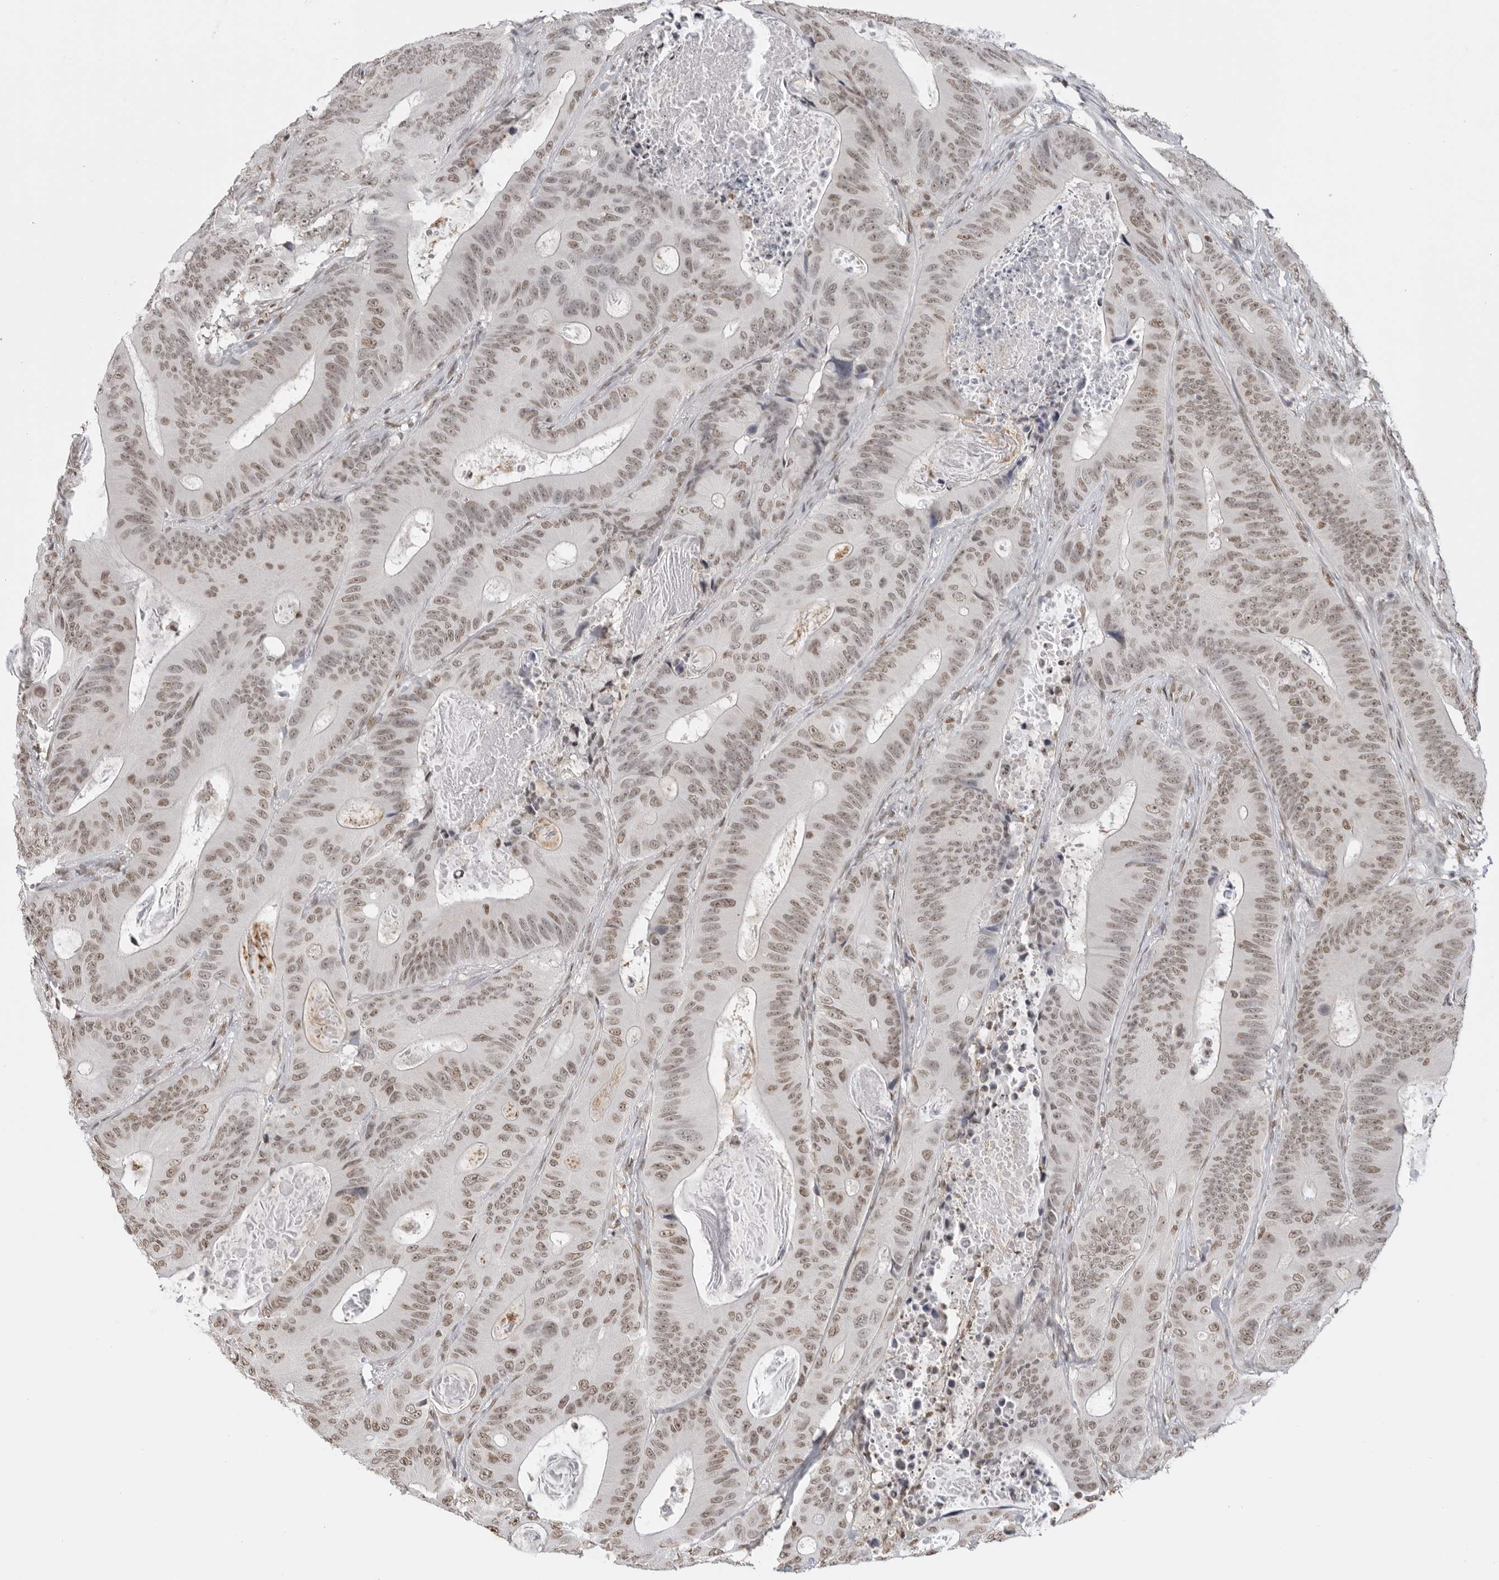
{"staining": {"intensity": "weak", "quantity": ">75%", "location": "nuclear"}, "tissue": "colorectal cancer", "cell_type": "Tumor cells", "image_type": "cancer", "snomed": [{"axis": "morphology", "description": "Adenocarcinoma, NOS"}, {"axis": "topography", "description": "Colon"}], "caption": "This micrograph reveals adenocarcinoma (colorectal) stained with IHC to label a protein in brown. The nuclear of tumor cells show weak positivity for the protein. Nuclei are counter-stained blue.", "gene": "RPA2", "patient": {"sex": "male", "age": 83}}